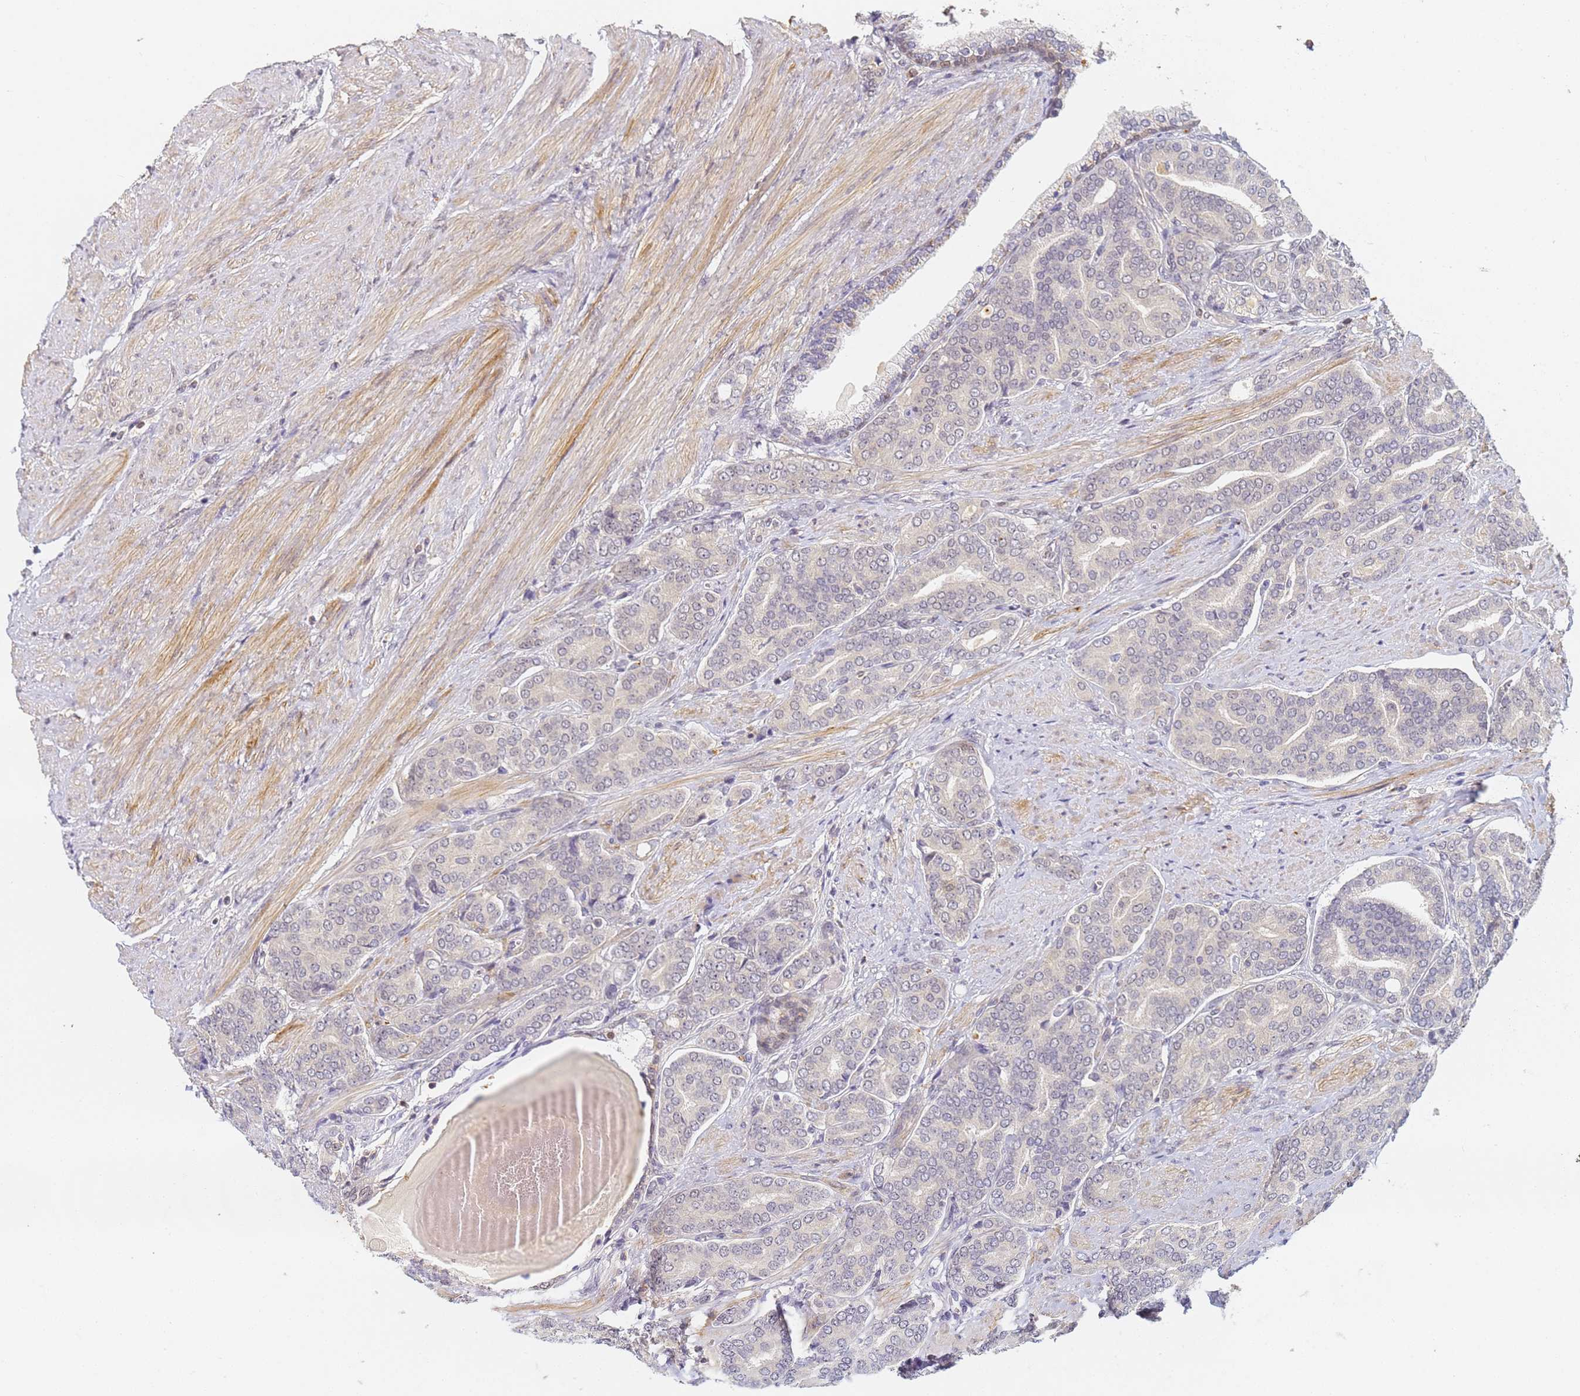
{"staining": {"intensity": "negative", "quantity": "none", "location": "none"}, "tissue": "prostate cancer", "cell_type": "Tumor cells", "image_type": "cancer", "snomed": [{"axis": "morphology", "description": "Adenocarcinoma, High grade"}, {"axis": "topography", "description": "Prostate"}], "caption": "This is an immunohistochemistry image of adenocarcinoma (high-grade) (prostate). There is no positivity in tumor cells.", "gene": "HMCES", "patient": {"sex": "male", "age": 67}}